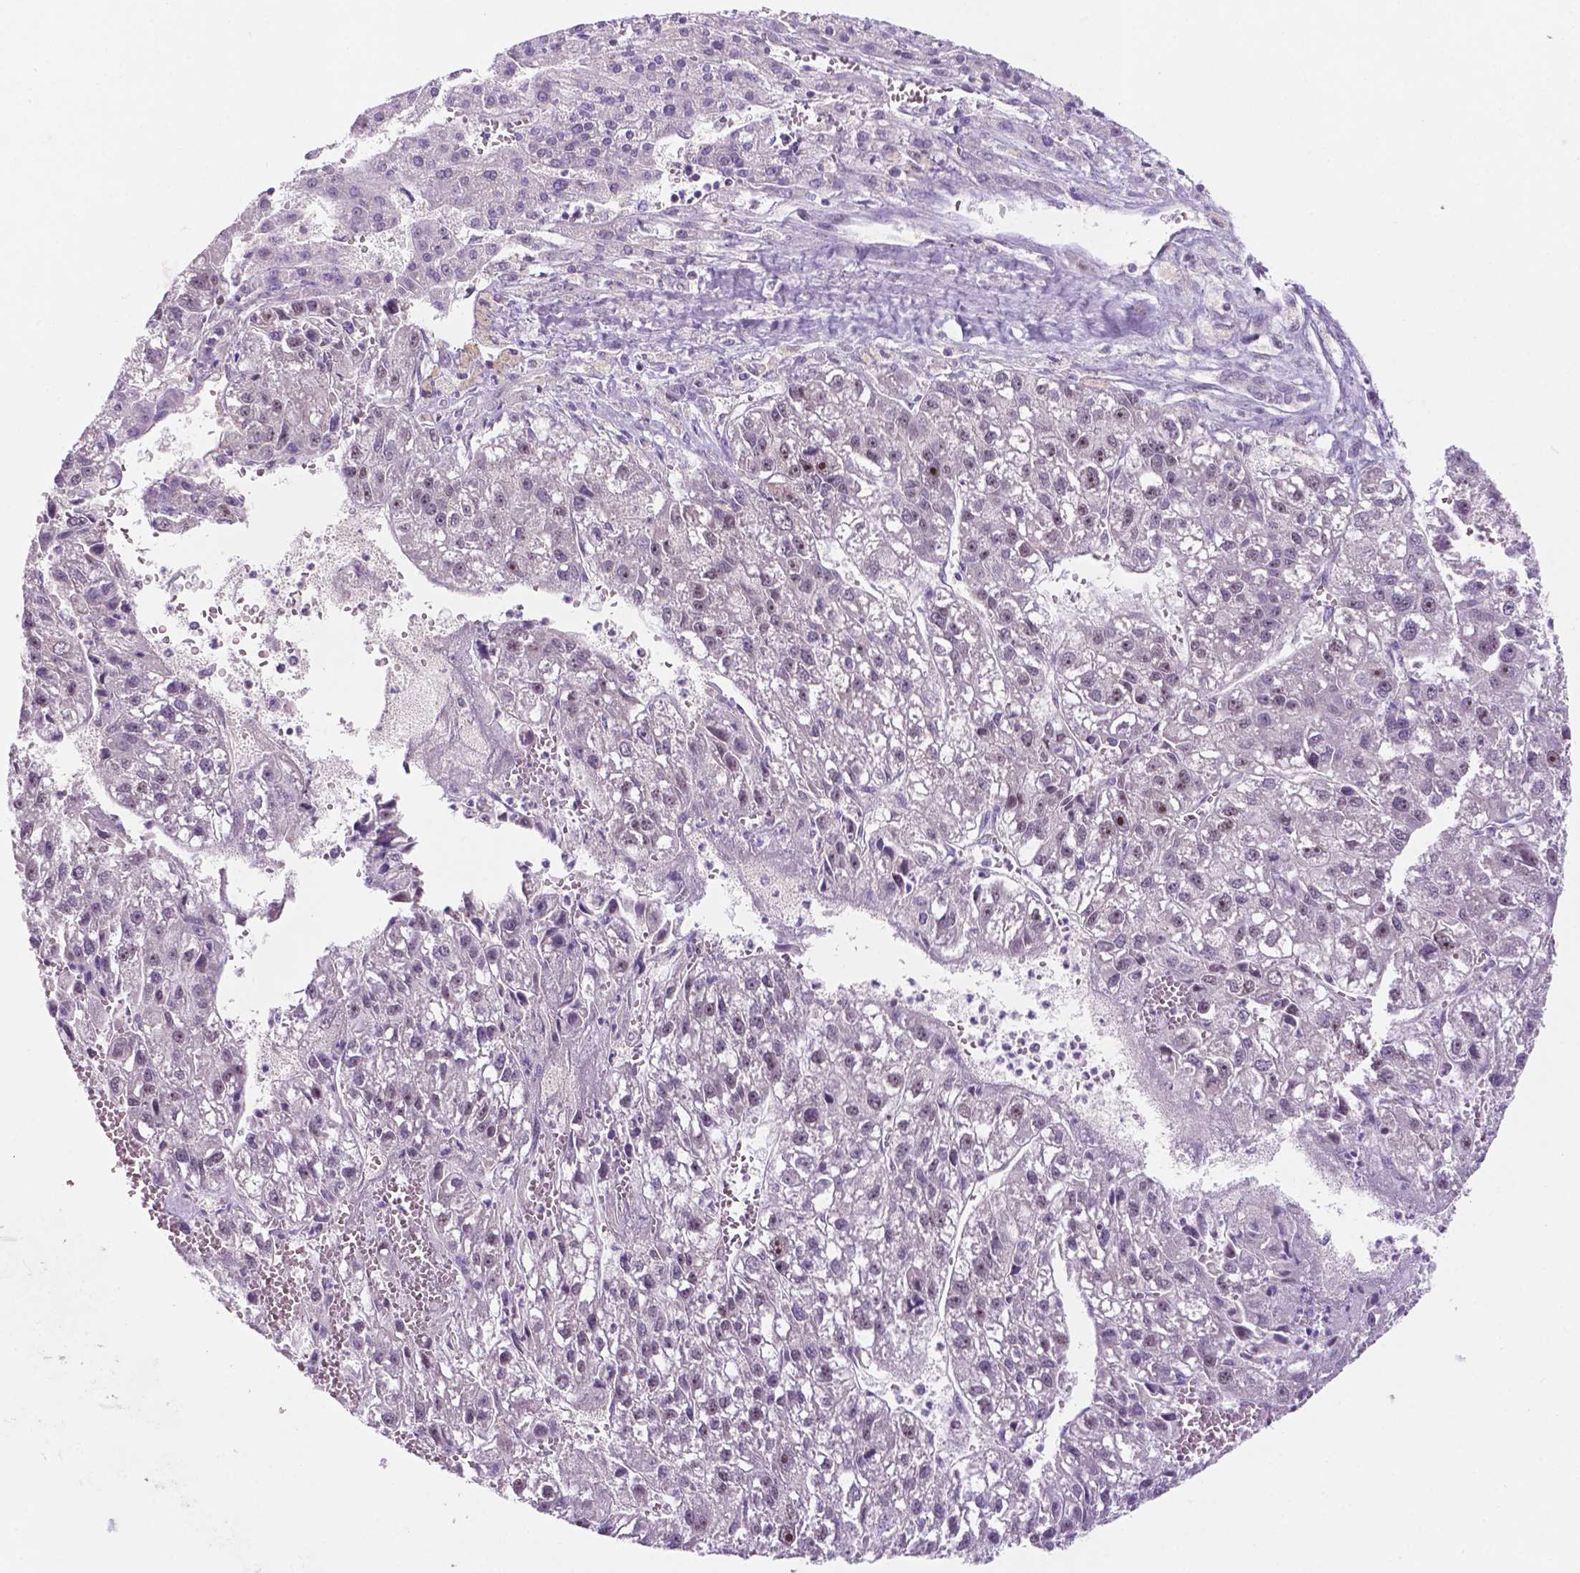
{"staining": {"intensity": "weak", "quantity": "<25%", "location": "nuclear"}, "tissue": "liver cancer", "cell_type": "Tumor cells", "image_type": "cancer", "snomed": [{"axis": "morphology", "description": "Carcinoma, Hepatocellular, NOS"}, {"axis": "topography", "description": "Liver"}], "caption": "Liver cancer was stained to show a protein in brown. There is no significant positivity in tumor cells. (Immunohistochemistry, brightfield microscopy, high magnification).", "gene": "FAM50B", "patient": {"sex": "female", "age": 70}}